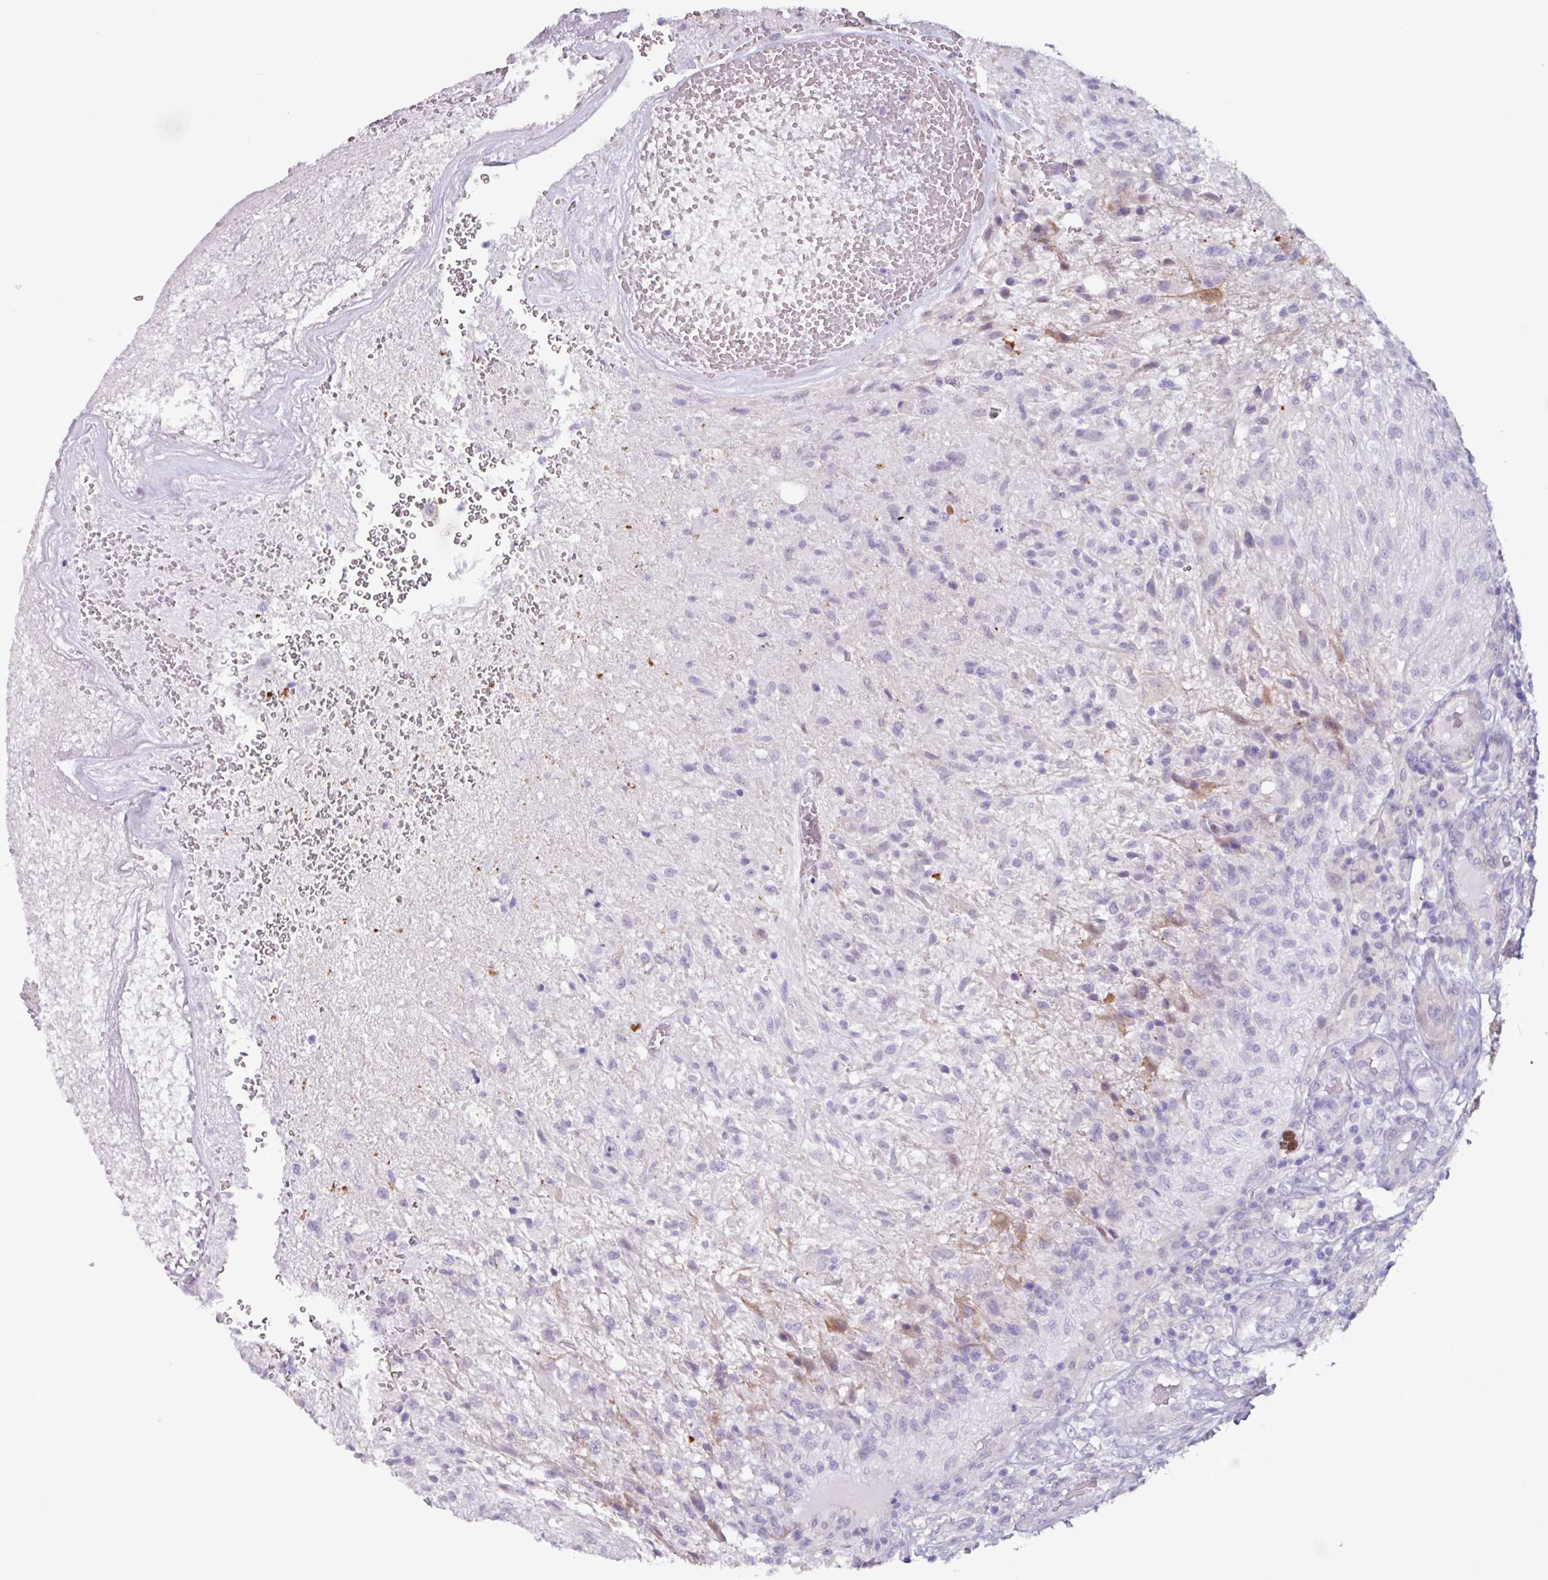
{"staining": {"intensity": "negative", "quantity": "none", "location": "none"}, "tissue": "glioma", "cell_type": "Tumor cells", "image_type": "cancer", "snomed": [{"axis": "morphology", "description": "Glioma, malignant, High grade"}, {"axis": "topography", "description": "Brain"}], "caption": "Human glioma stained for a protein using immunohistochemistry reveals no positivity in tumor cells.", "gene": "OTX1", "patient": {"sex": "male", "age": 56}}